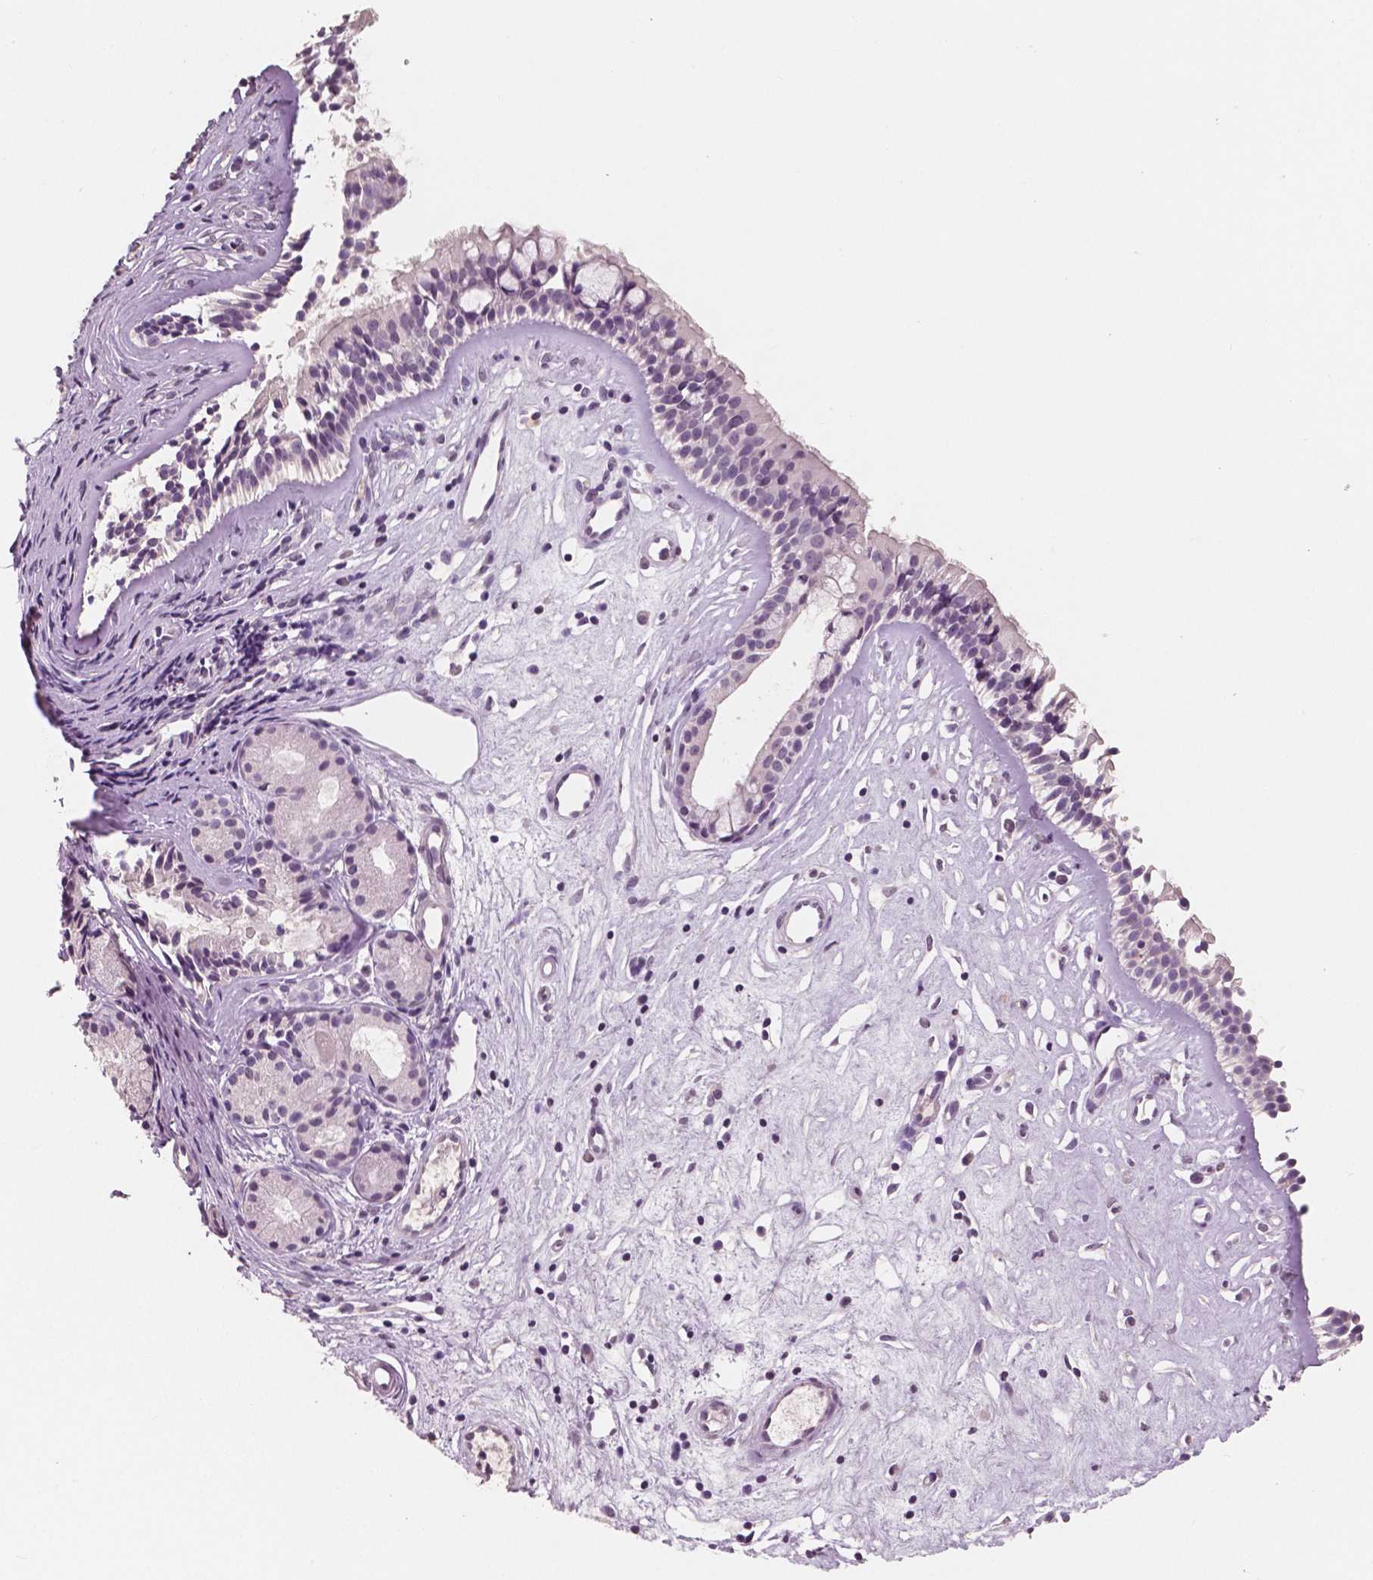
{"staining": {"intensity": "negative", "quantity": "none", "location": "none"}, "tissue": "nasopharynx", "cell_type": "Respiratory epithelial cells", "image_type": "normal", "snomed": [{"axis": "morphology", "description": "Normal tissue, NOS"}, {"axis": "topography", "description": "Nasopharynx"}], "caption": "This is a image of immunohistochemistry (IHC) staining of benign nasopharynx, which shows no positivity in respiratory epithelial cells. Nuclei are stained in blue.", "gene": "NECAB1", "patient": {"sex": "female", "age": 52}}